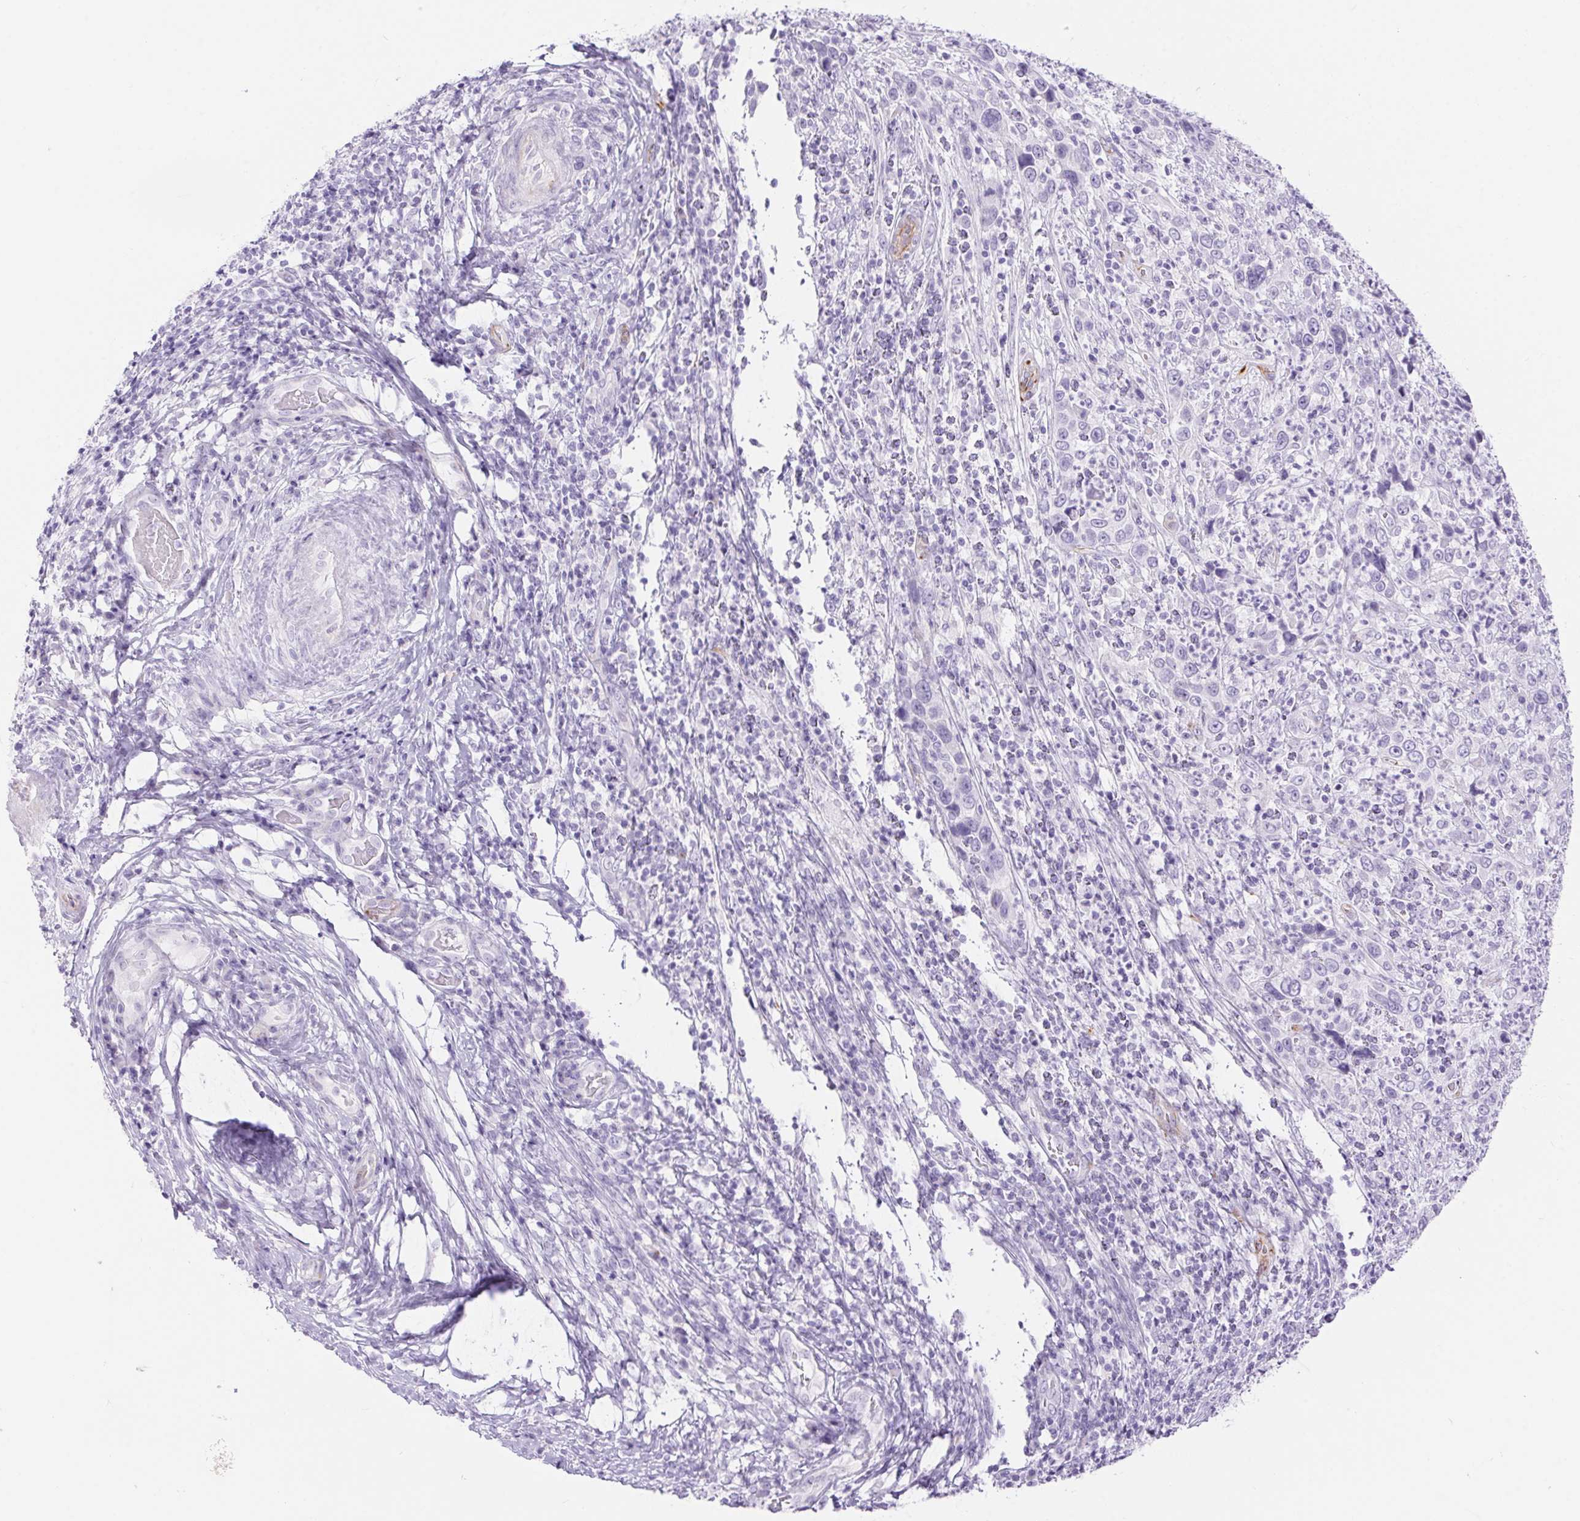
{"staining": {"intensity": "negative", "quantity": "none", "location": "none"}, "tissue": "cervical cancer", "cell_type": "Tumor cells", "image_type": "cancer", "snomed": [{"axis": "morphology", "description": "Squamous cell carcinoma, NOS"}, {"axis": "topography", "description": "Cervix"}], "caption": "Tumor cells are negative for brown protein staining in squamous cell carcinoma (cervical).", "gene": "ERP27", "patient": {"sex": "female", "age": 46}}